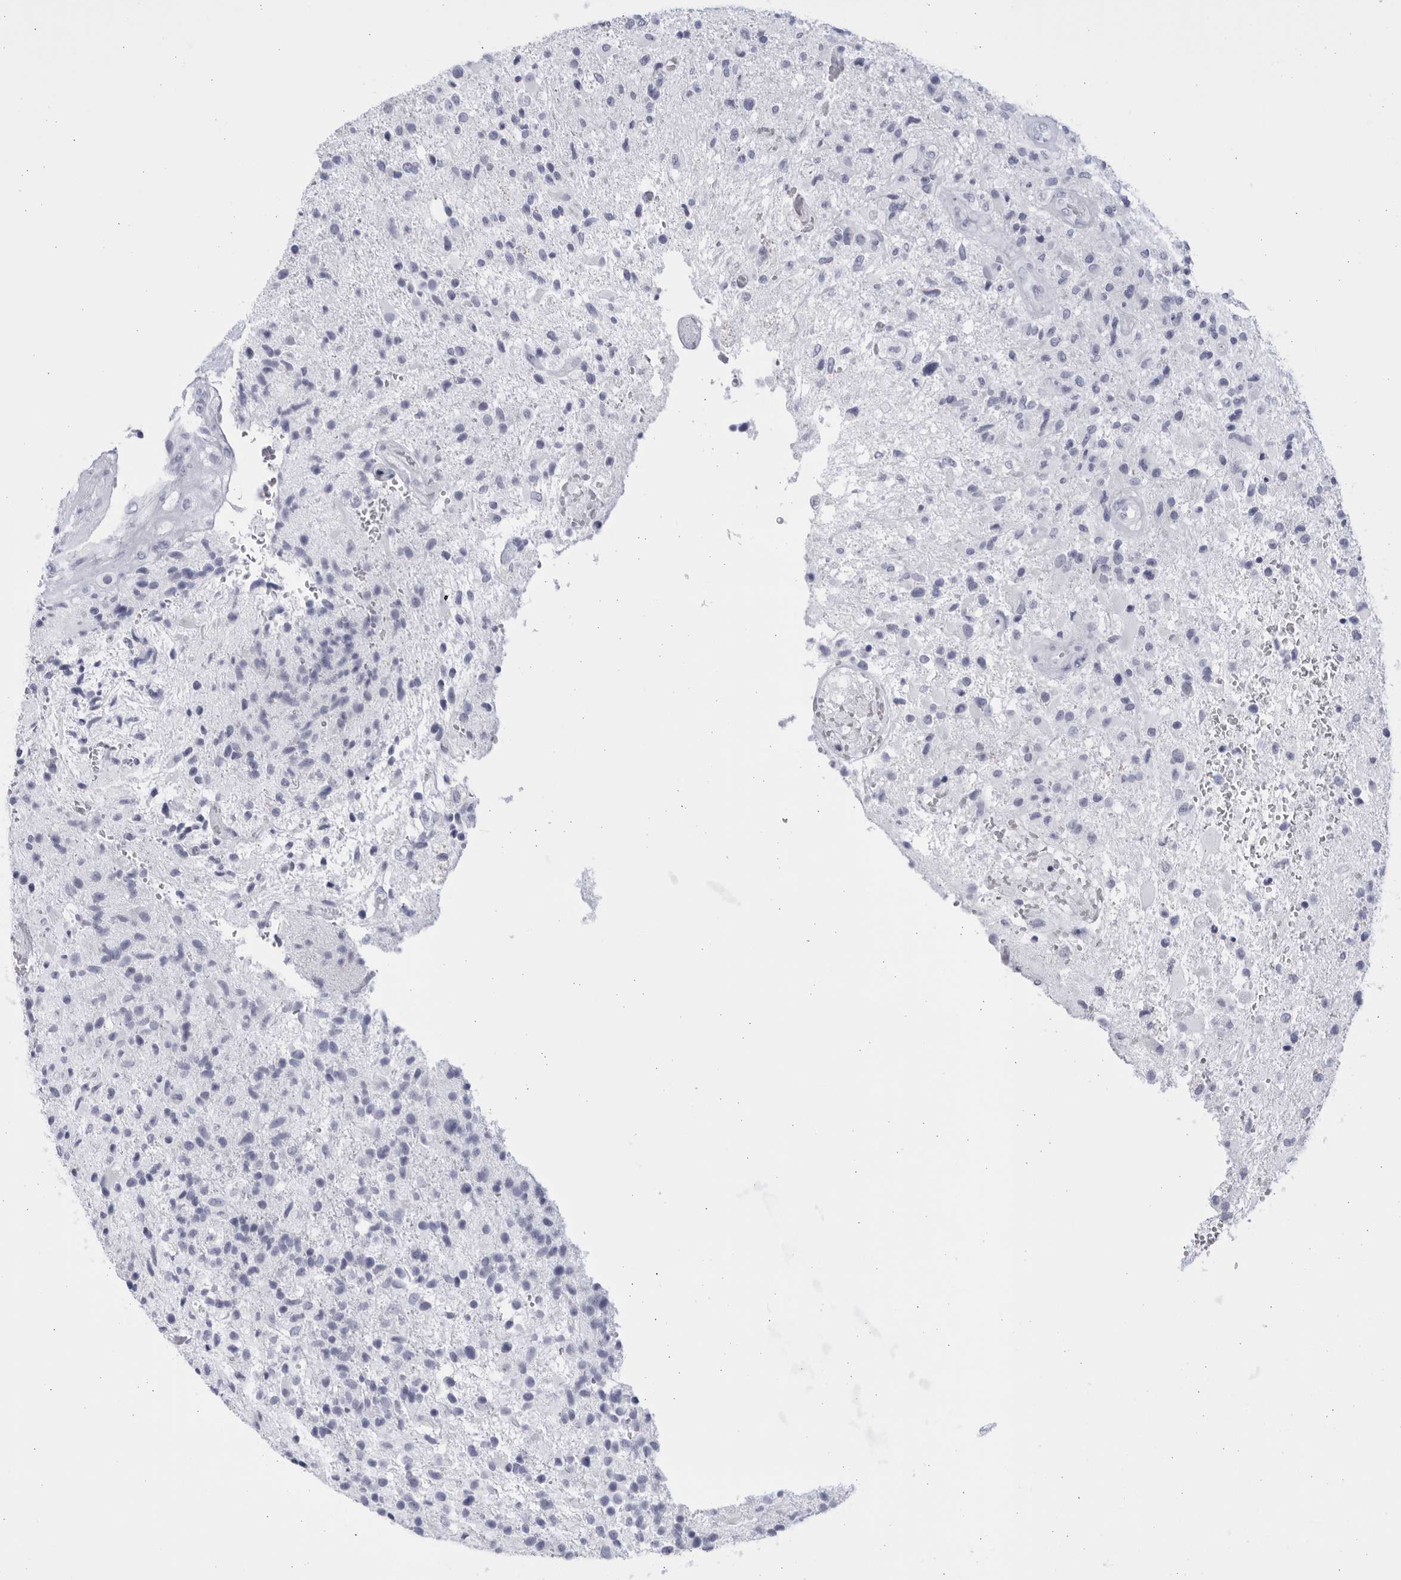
{"staining": {"intensity": "negative", "quantity": "none", "location": "none"}, "tissue": "glioma", "cell_type": "Tumor cells", "image_type": "cancer", "snomed": [{"axis": "morphology", "description": "Glioma, malignant, High grade"}, {"axis": "topography", "description": "Brain"}], "caption": "High power microscopy photomicrograph of an IHC photomicrograph of malignant glioma (high-grade), revealing no significant positivity in tumor cells.", "gene": "CCDC181", "patient": {"sex": "male", "age": 72}}